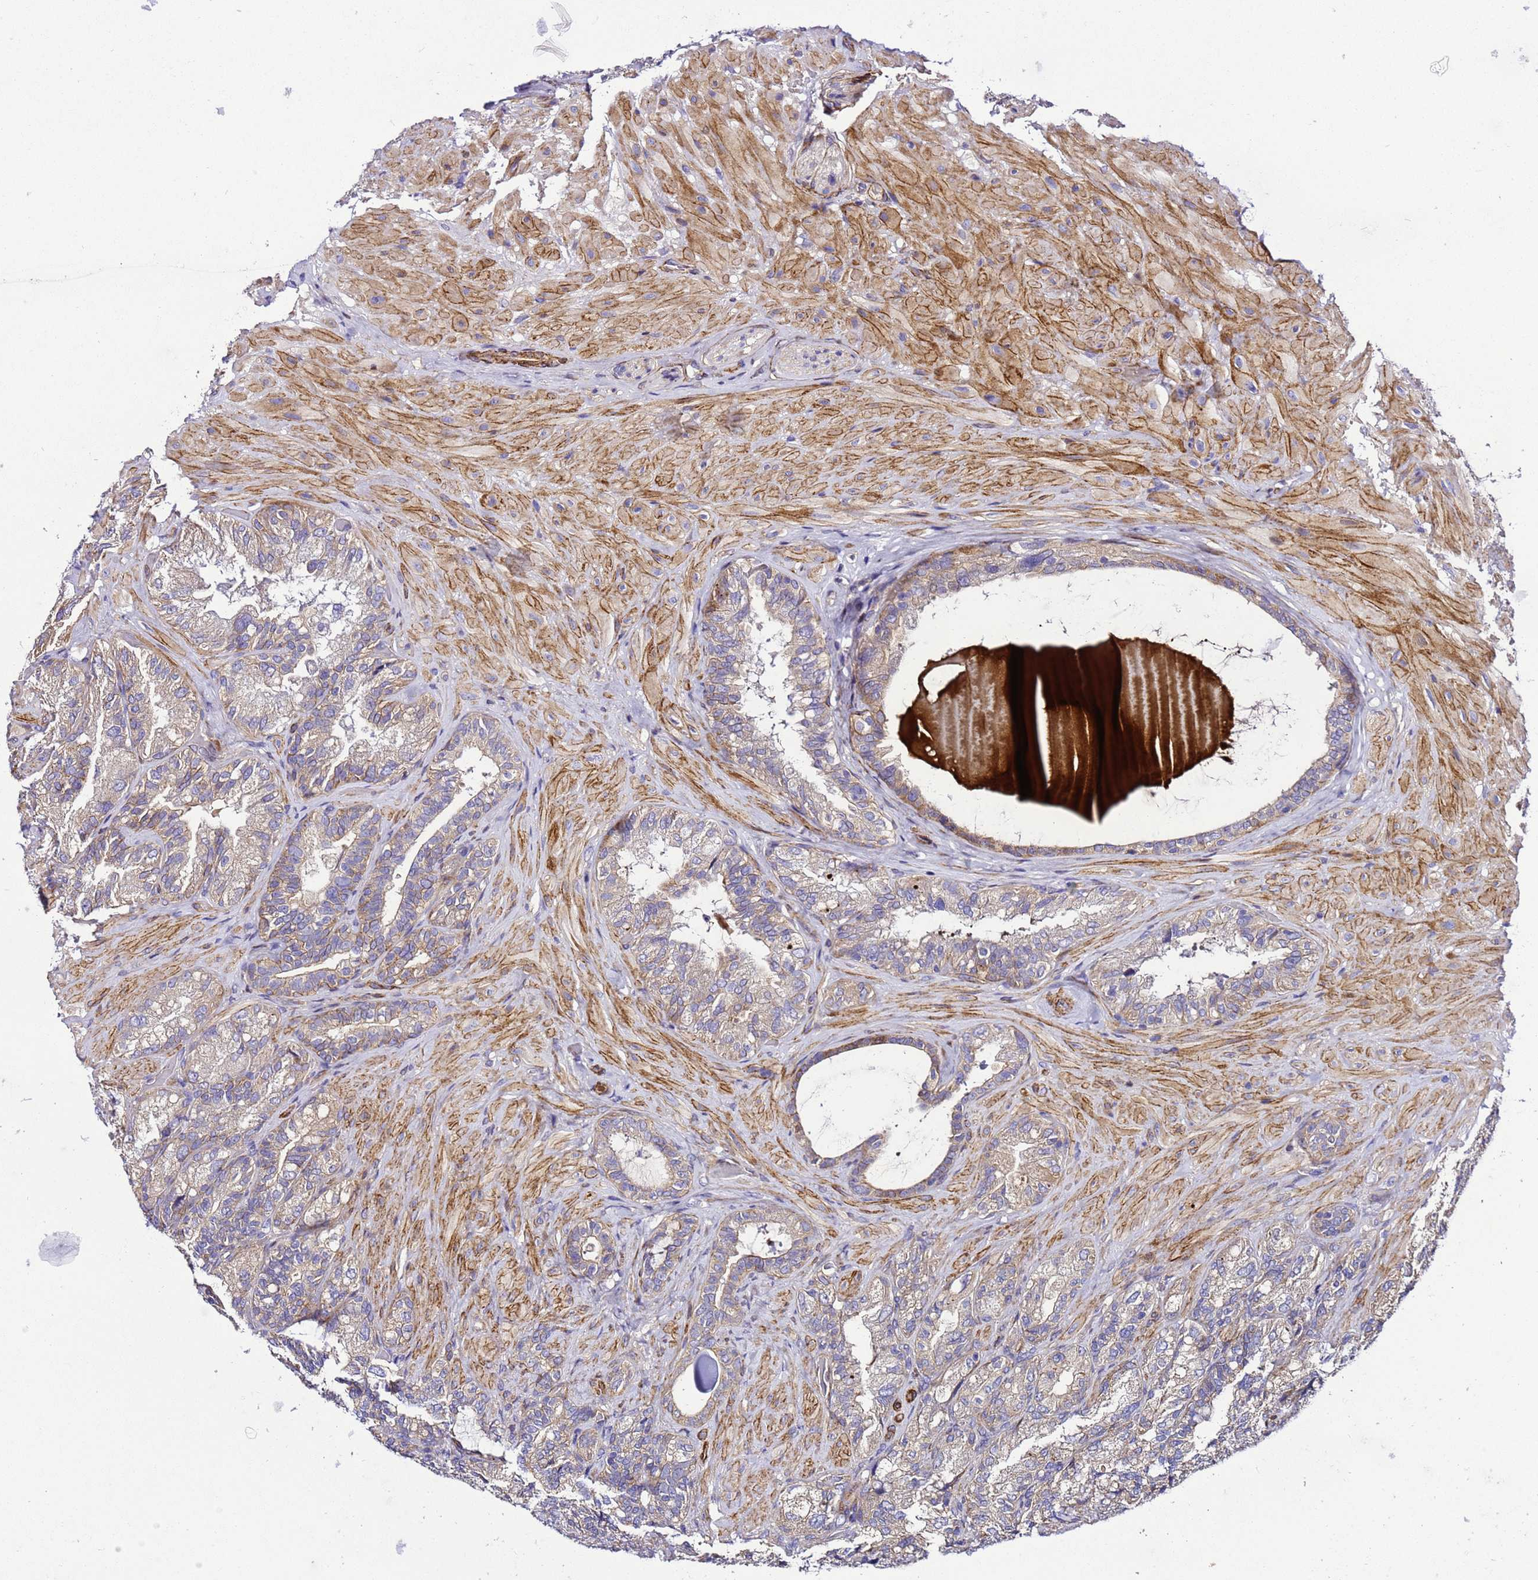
{"staining": {"intensity": "moderate", "quantity": "<25%", "location": "cytoplasmic/membranous"}, "tissue": "seminal vesicle", "cell_type": "Glandular cells", "image_type": "normal", "snomed": [{"axis": "morphology", "description": "Normal tissue, NOS"}, {"axis": "topography", "description": "Prostate and seminal vesicle, NOS"}, {"axis": "topography", "description": "Prostate"}, {"axis": "topography", "description": "Seminal veicle"}], "caption": "DAB (3,3'-diaminobenzidine) immunohistochemical staining of unremarkable seminal vesicle displays moderate cytoplasmic/membranous protein staining in approximately <25% of glandular cells.", "gene": "ZNF417", "patient": {"sex": "male", "age": 67}}